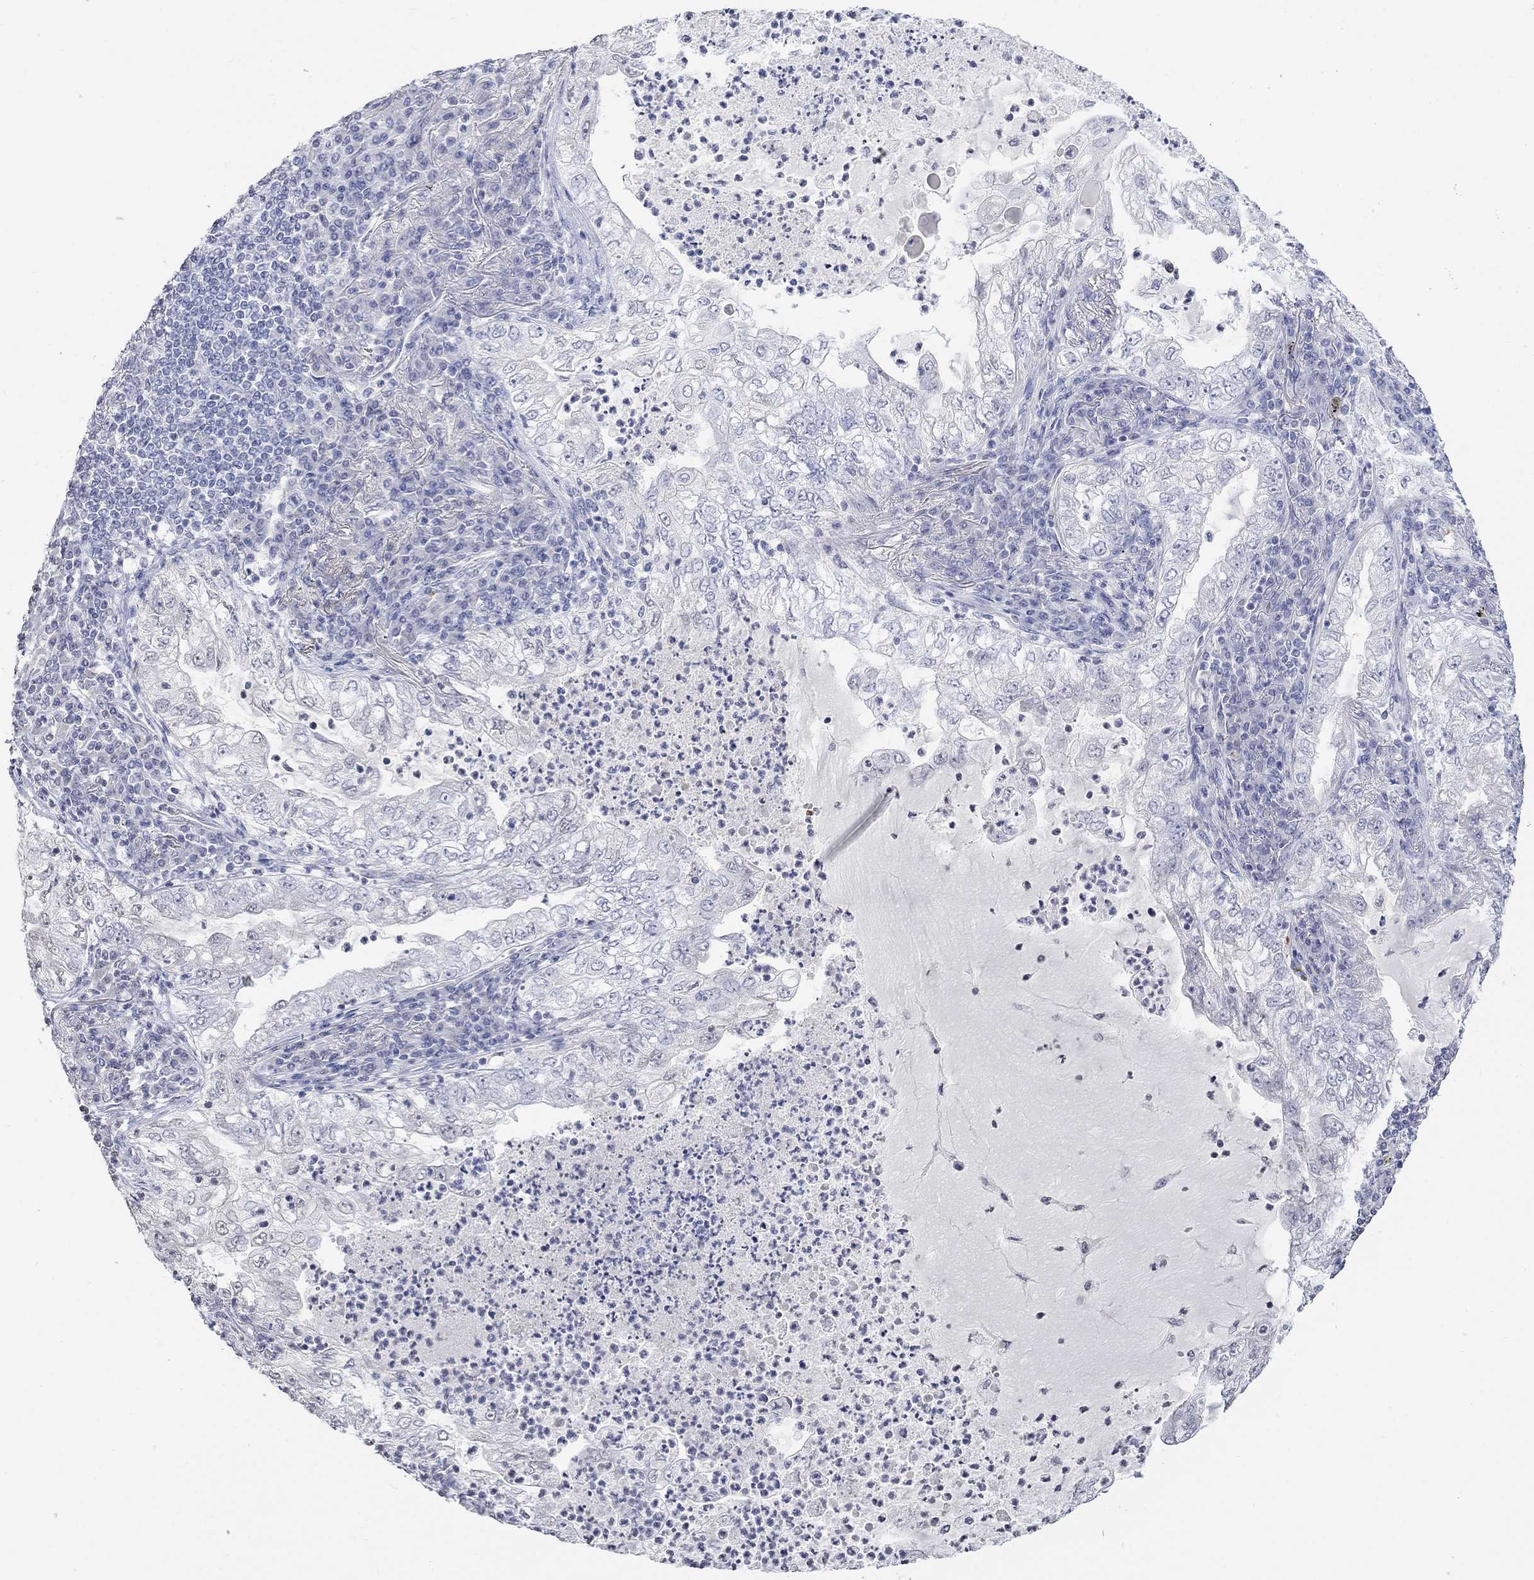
{"staining": {"intensity": "negative", "quantity": "none", "location": "none"}, "tissue": "lung cancer", "cell_type": "Tumor cells", "image_type": "cancer", "snomed": [{"axis": "morphology", "description": "Adenocarcinoma, NOS"}, {"axis": "topography", "description": "Lung"}], "caption": "The IHC photomicrograph has no significant expression in tumor cells of lung cancer tissue.", "gene": "TMEM255A", "patient": {"sex": "female", "age": 73}}